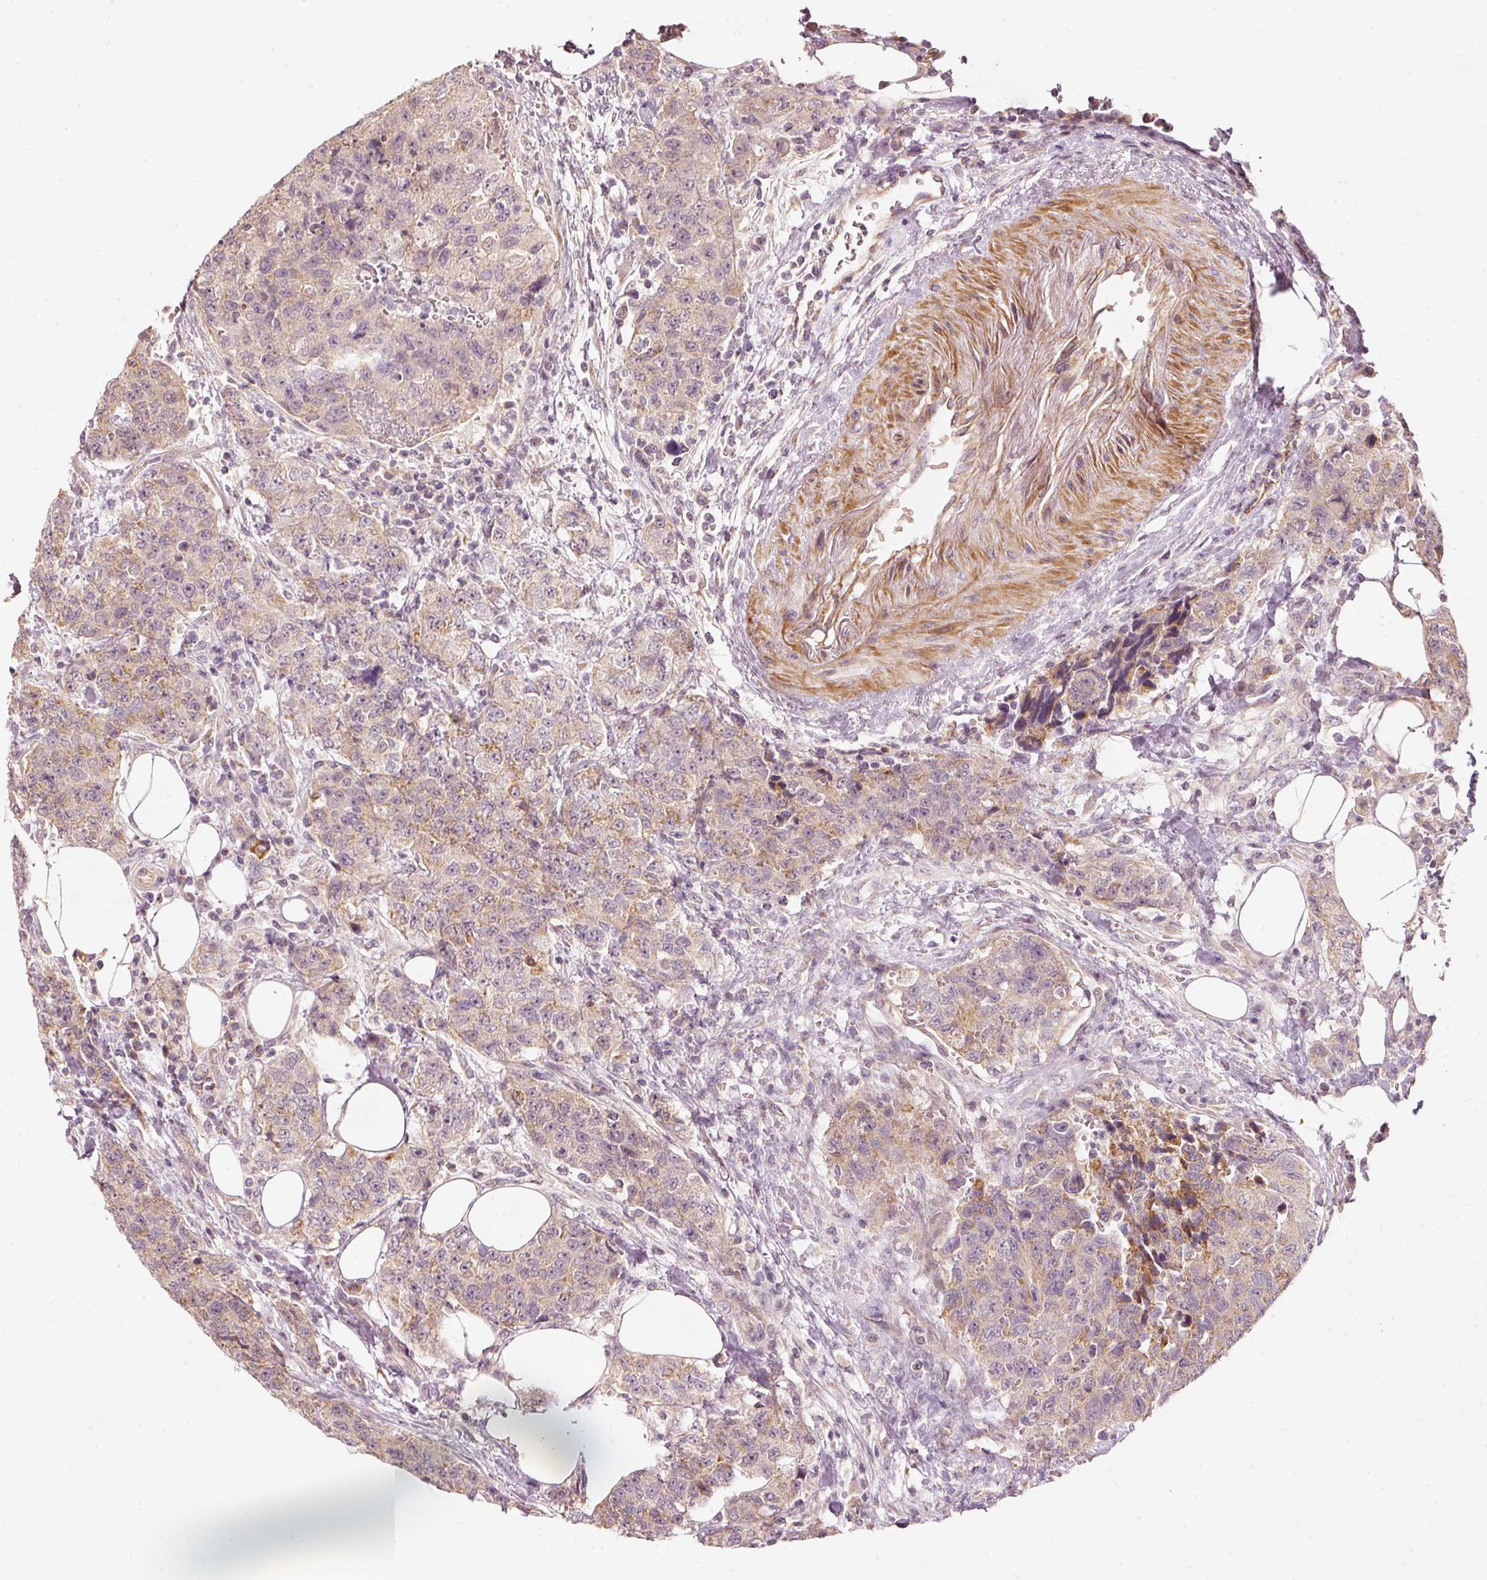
{"staining": {"intensity": "negative", "quantity": "none", "location": "none"}, "tissue": "urothelial cancer", "cell_type": "Tumor cells", "image_type": "cancer", "snomed": [{"axis": "morphology", "description": "Urothelial carcinoma, High grade"}, {"axis": "topography", "description": "Urinary bladder"}], "caption": "Image shows no significant protein expression in tumor cells of urothelial cancer. (DAB immunohistochemistry, high magnification).", "gene": "ARHGAP22", "patient": {"sex": "female", "age": 78}}